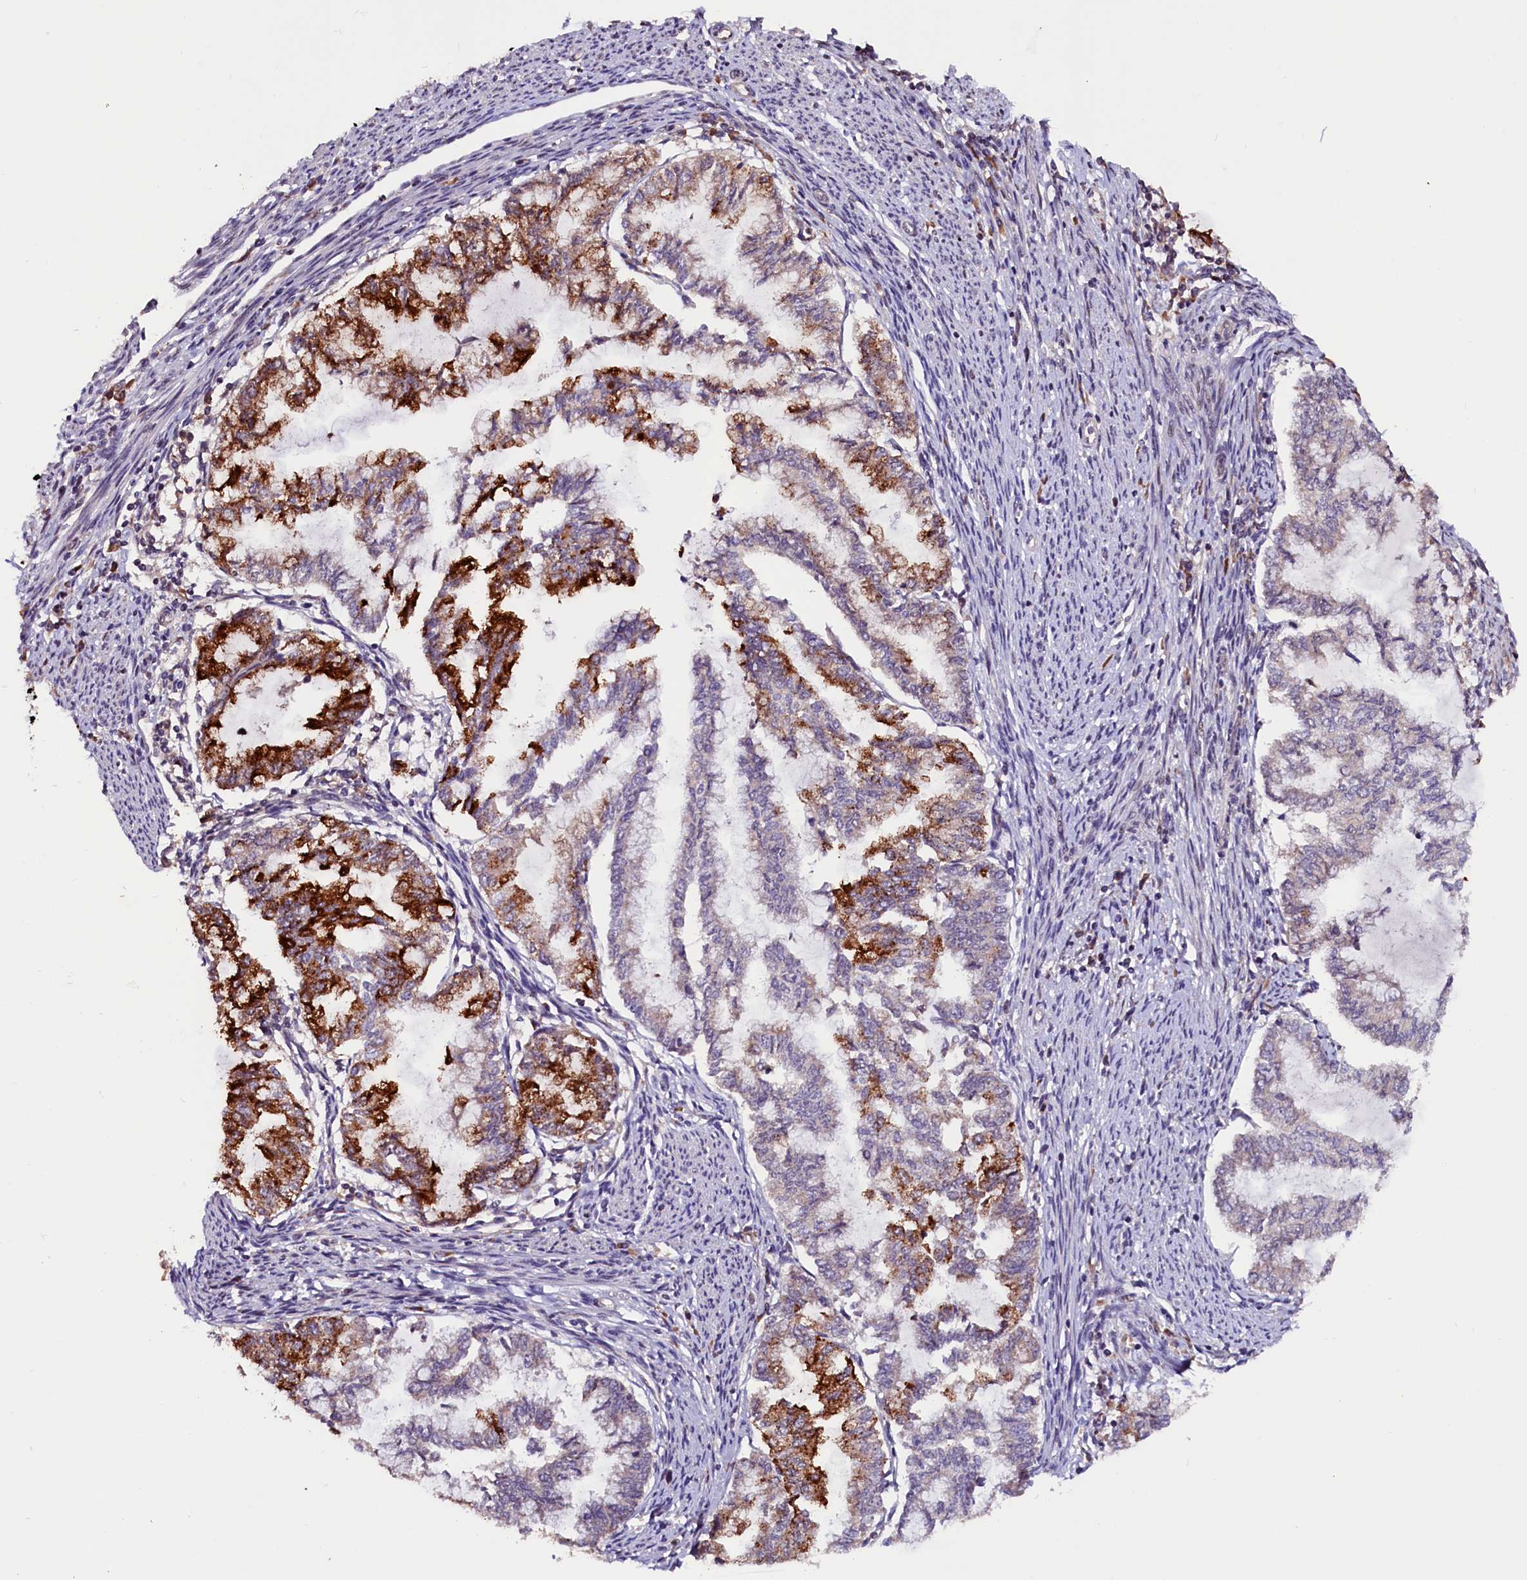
{"staining": {"intensity": "strong", "quantity": "25%-75%", "location": "cytoplasmic/membranous"}, "tissue": "endometrial cancer", "cell_type": "Tumor cells", "image_type": "cancer", "snomed": [{"axis": "morphology", "description": "Adenocarcinoma, NOS"}, {"axis": "topography", "description": "Endometrium"}], "caption": "Protein expression analysis of endometrial cancer (adenocarcinoma) displays strong cytoplasmic/membranous expression in about 25%-75% of tumor cells. The staining is performed using DAB (3,3'-diaminobenzidine) brown chromogen to label protein expression. The nuclei are counter-stained blue using hematoxylin.", "gene": "RNMT", "patient": {"sex": "female", "age": 79}}